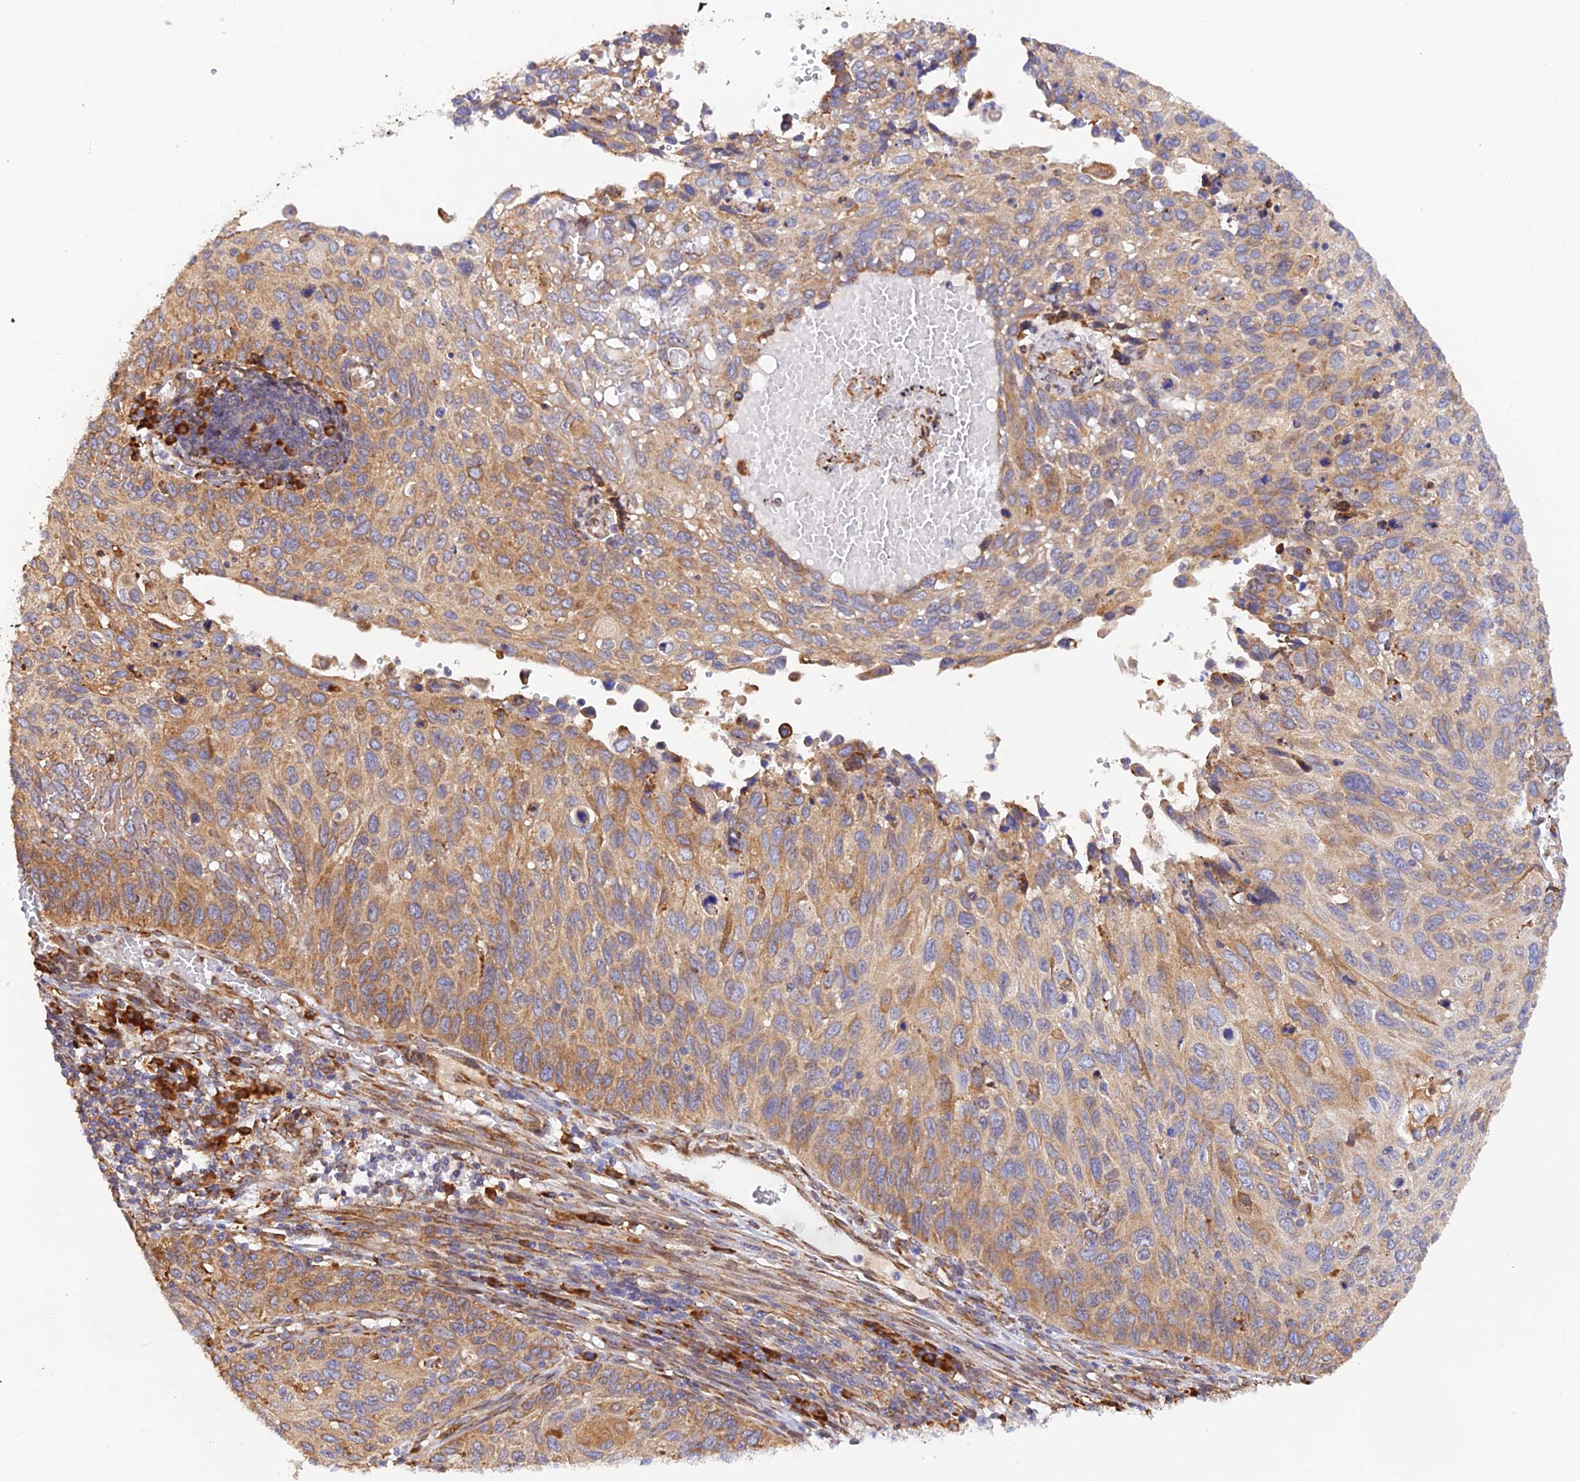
{"staining": {"intensity": "moderate", "quantity": "25%-75%", "location": "cytoplasmic/membranous"}, "tissue": "cervical cancer", "cell_type": "Tumor cells", "image_type": "cancer", "snomed": [{"axis": "morphology", "description": "Squamous cell carcinoma, NOS"}, {"axis": "topography", "description": "Cervix"}], "caption": "Immunohistochemistry (IHC) photomicrograph of neoplastic tissue: squamous cell carcinoma (cervical) stained using immunohistochemistry (IHC) demonstrates medium levels of moderate protein expression localized specifically in the cytoplasmic/membranous of tumor cells, appearing as a cytoplasmic/membranous brown color.", "gene": "RPL5", "patient": {"sex": "female", "age": 70}}